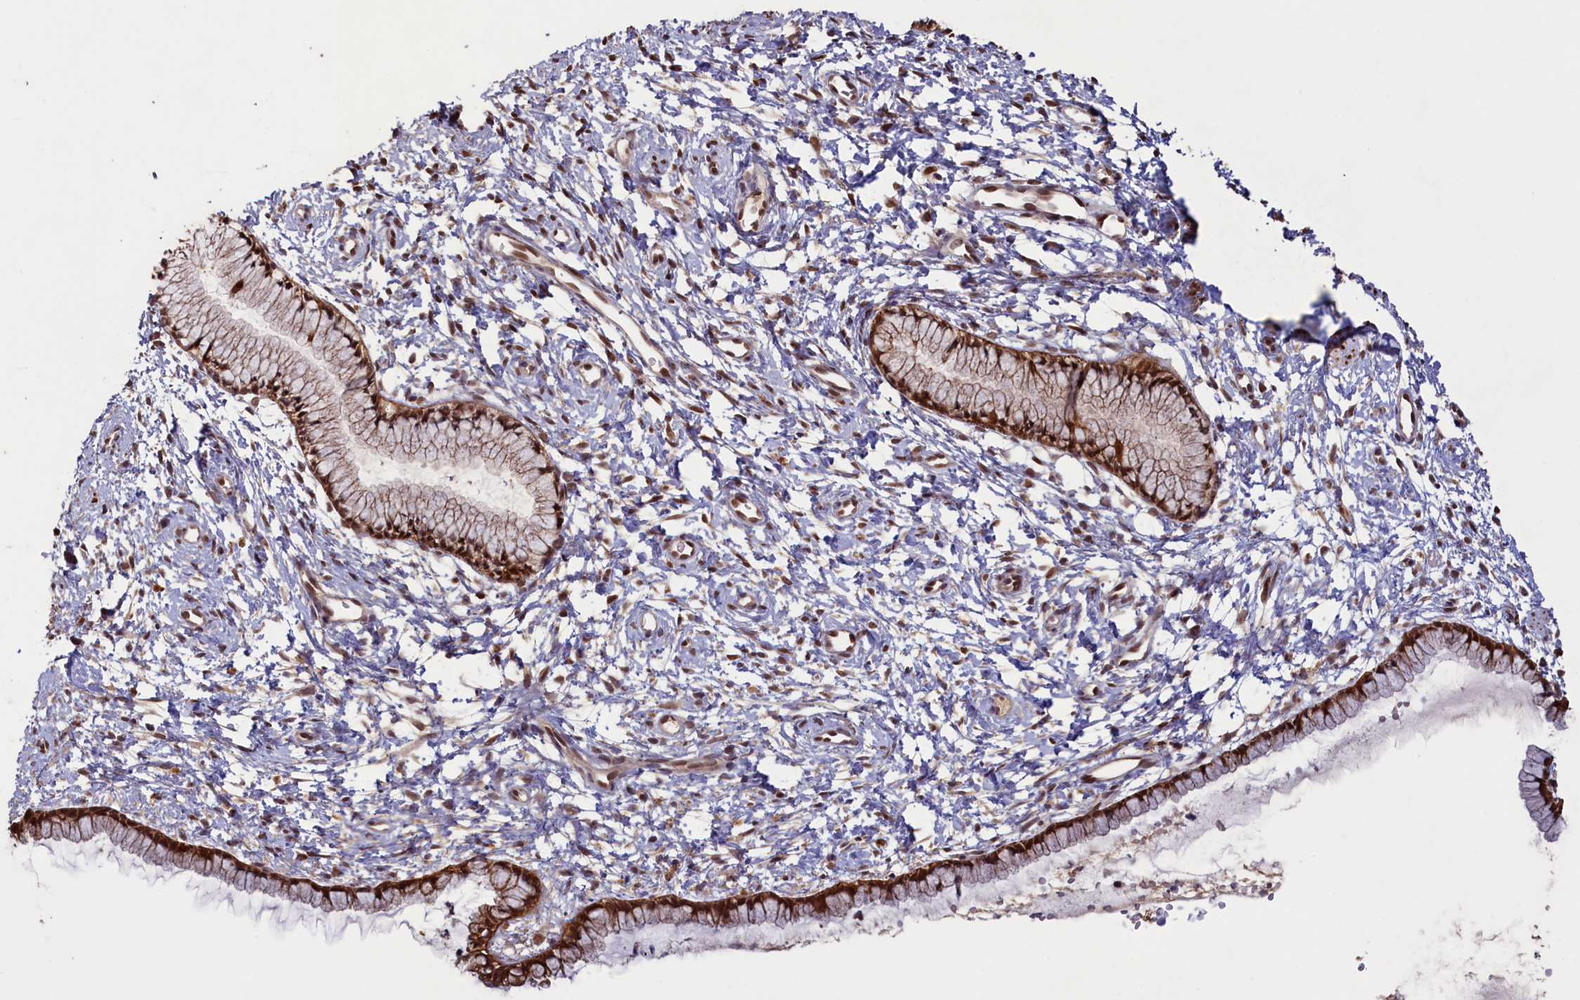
{"staining": {"intensity": "strong", "quantity": ">75%", "location": "cytoplasmic/membranous,nuclear"}, "tissue": "cervix", "cell_type": "Glandular cells", "image_type": "normal", "snomed": [{"axis": "morphology", "description": "Normal tissue, NOS"}, {"axis": "topography", "description": "Cervix"}], "caption": "Immunohistochemistry micrograph of unremarkable cervix: cervix stained using IHC exhibits high levels of strong protein expression localized specifically in the cytoplasmic/membranous,nuclear of glandular cells, appearing as a cytoplasmic/membranous,nuclear brown color.", "gene": "NAE1", "patient": {"sex": "female", "age": 57}}